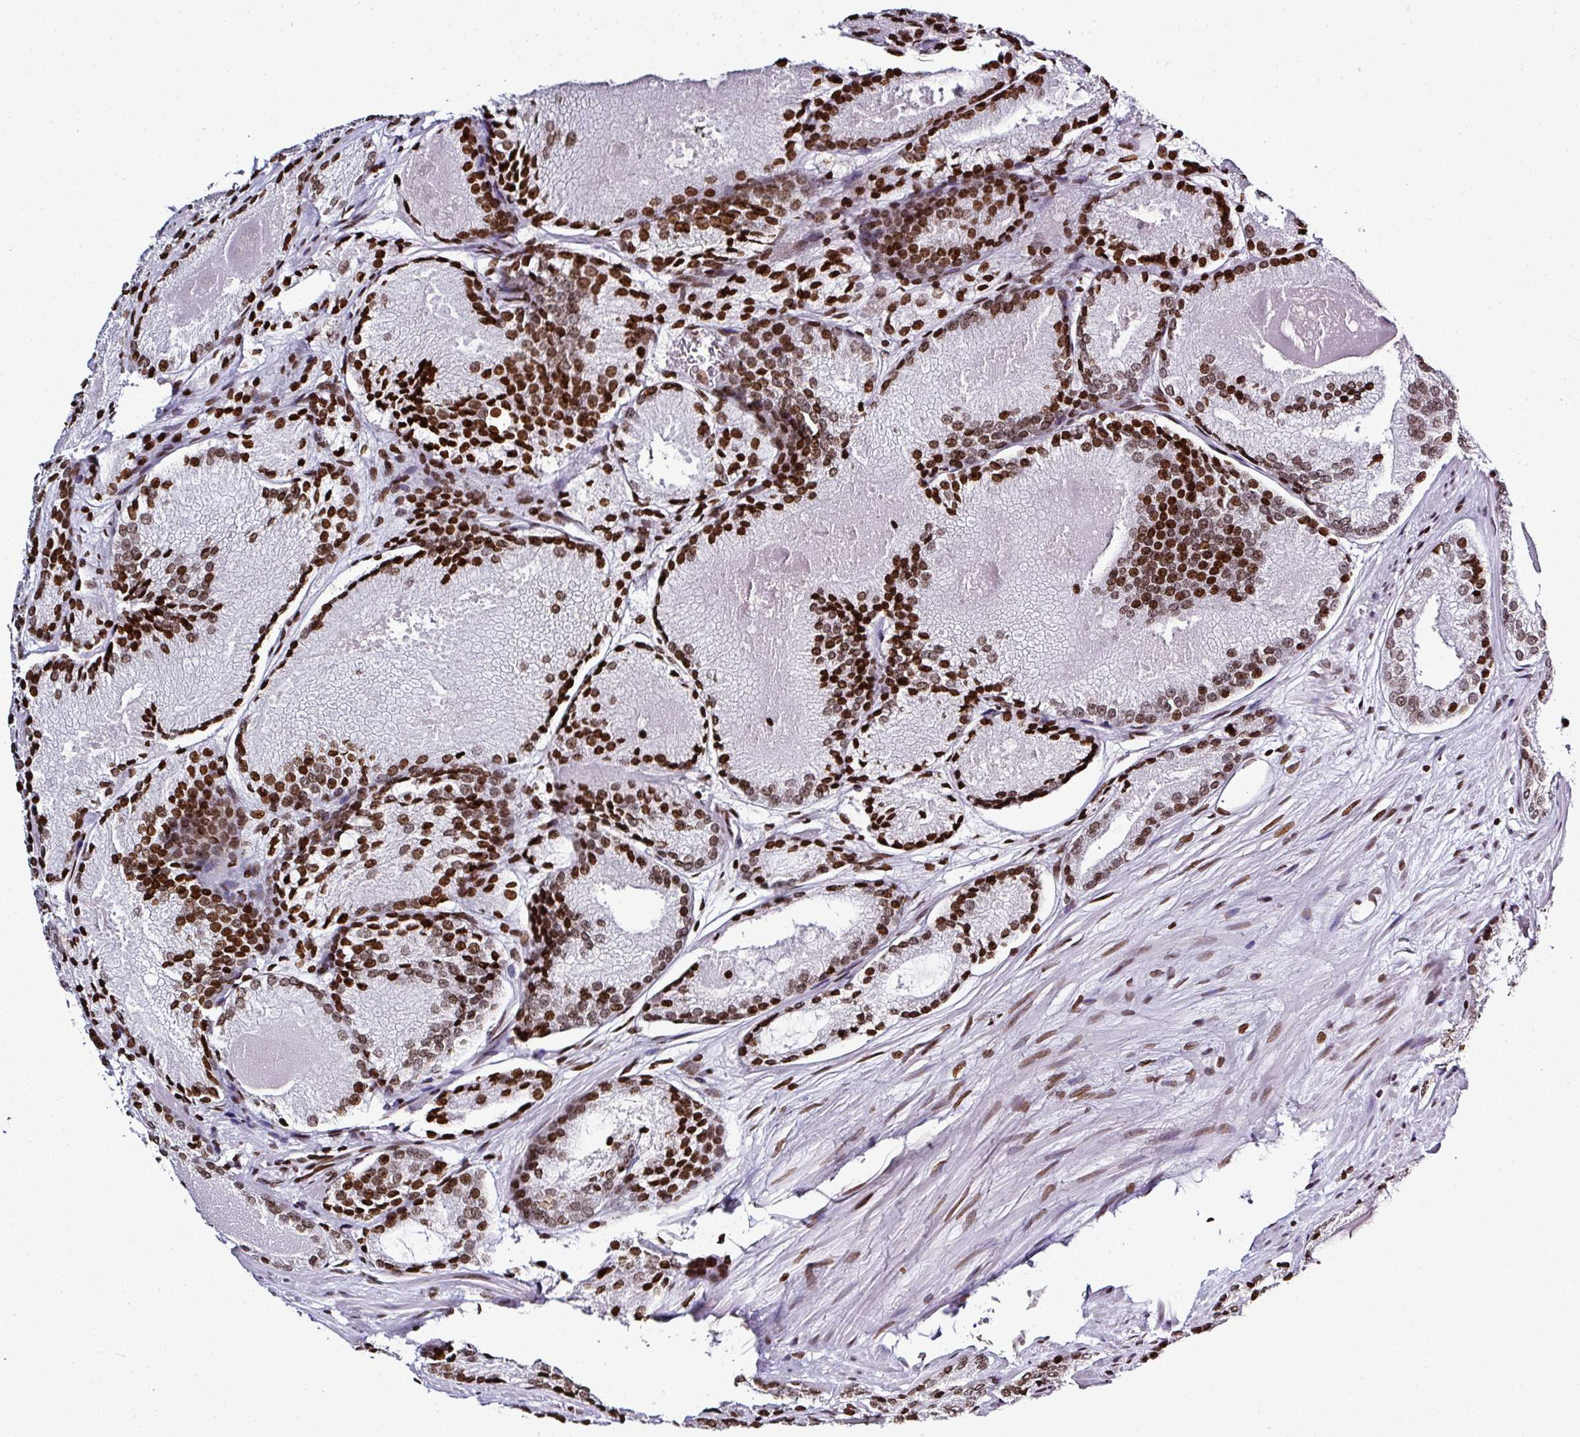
{"staining": {"intensity": "strong", "quantity": ">75%", "location": "nuclear"}, "tissue": "prostate cancer", "cell_type": "Tumor cells", "image_type": "cancer", "snomed": [{"axis": "morphology", "description": "Adenocarcinoma, Low grade"}, {"axis": "topography", "description": "Prostate"}], "caption": "Adenocarcinoma (low-grade) (prostate) tissue exhibits strong nuclear positivity in about >75% of tumor cells Using DAB (brown) and hematoxylin (blue) stains, captured at high magnification using brightfield microscopy.", "gene": "RASL11A", "patient": {"sex": "male", "age": 68}}